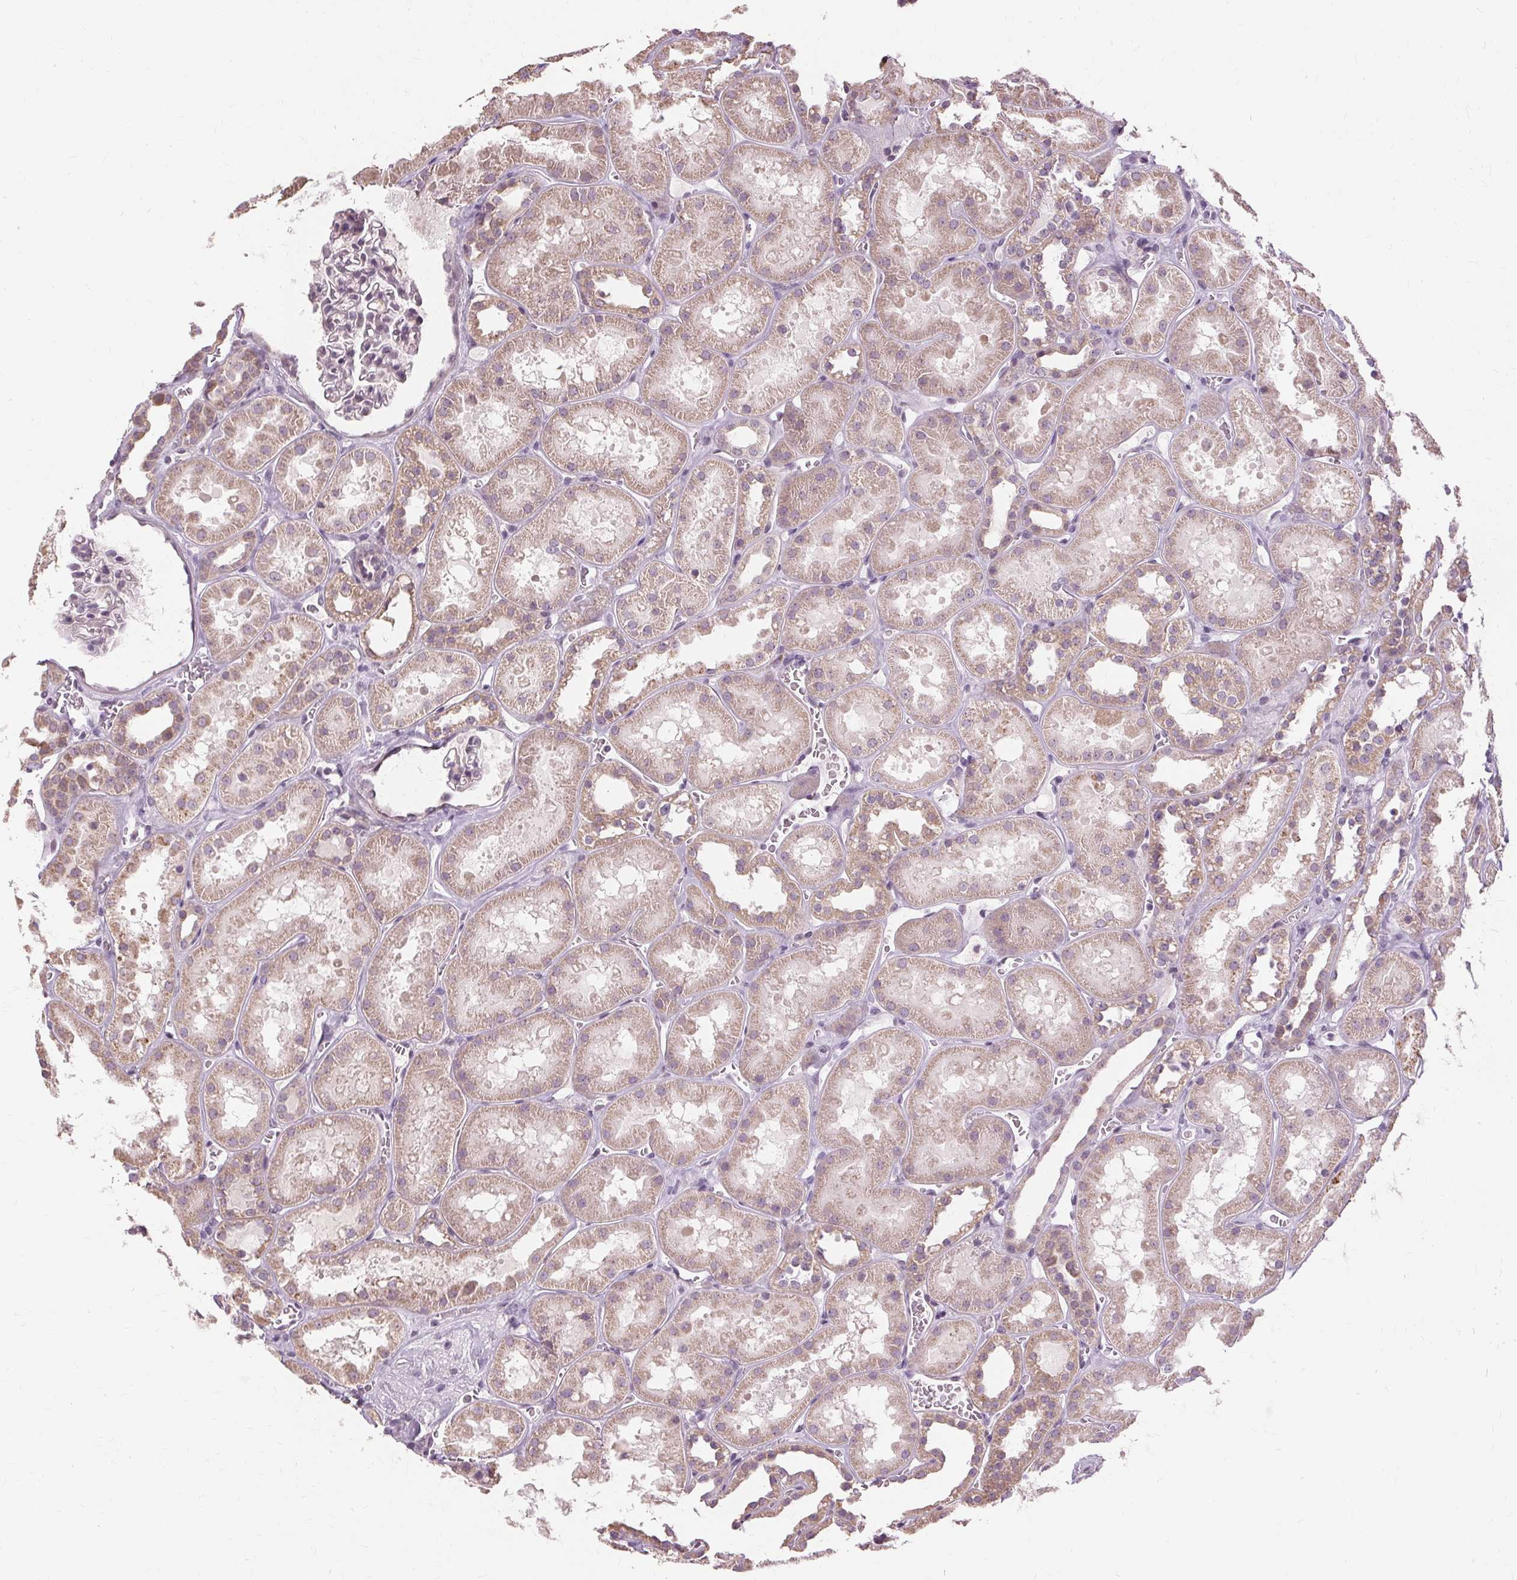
{"staining": {"intensity": "negative", "quantity": "none", "location": "none"}, "tissue": "kidney", "cell_type": "Cells in glomeruli", "image_type": "normal", "snomed": [{"axis": "morphology", "description": "Normal tissue, NOS"}, {"axis": "topography", "description": "Kidney"}], "caption": "Immunohistochemistry micrograph of benign kidney: kidney stained with DAB exhibits no significant protein staining in cells in glomeruli.", "gene": "SIGLEC6", "patient": {"sex": "female", "age": 41}}